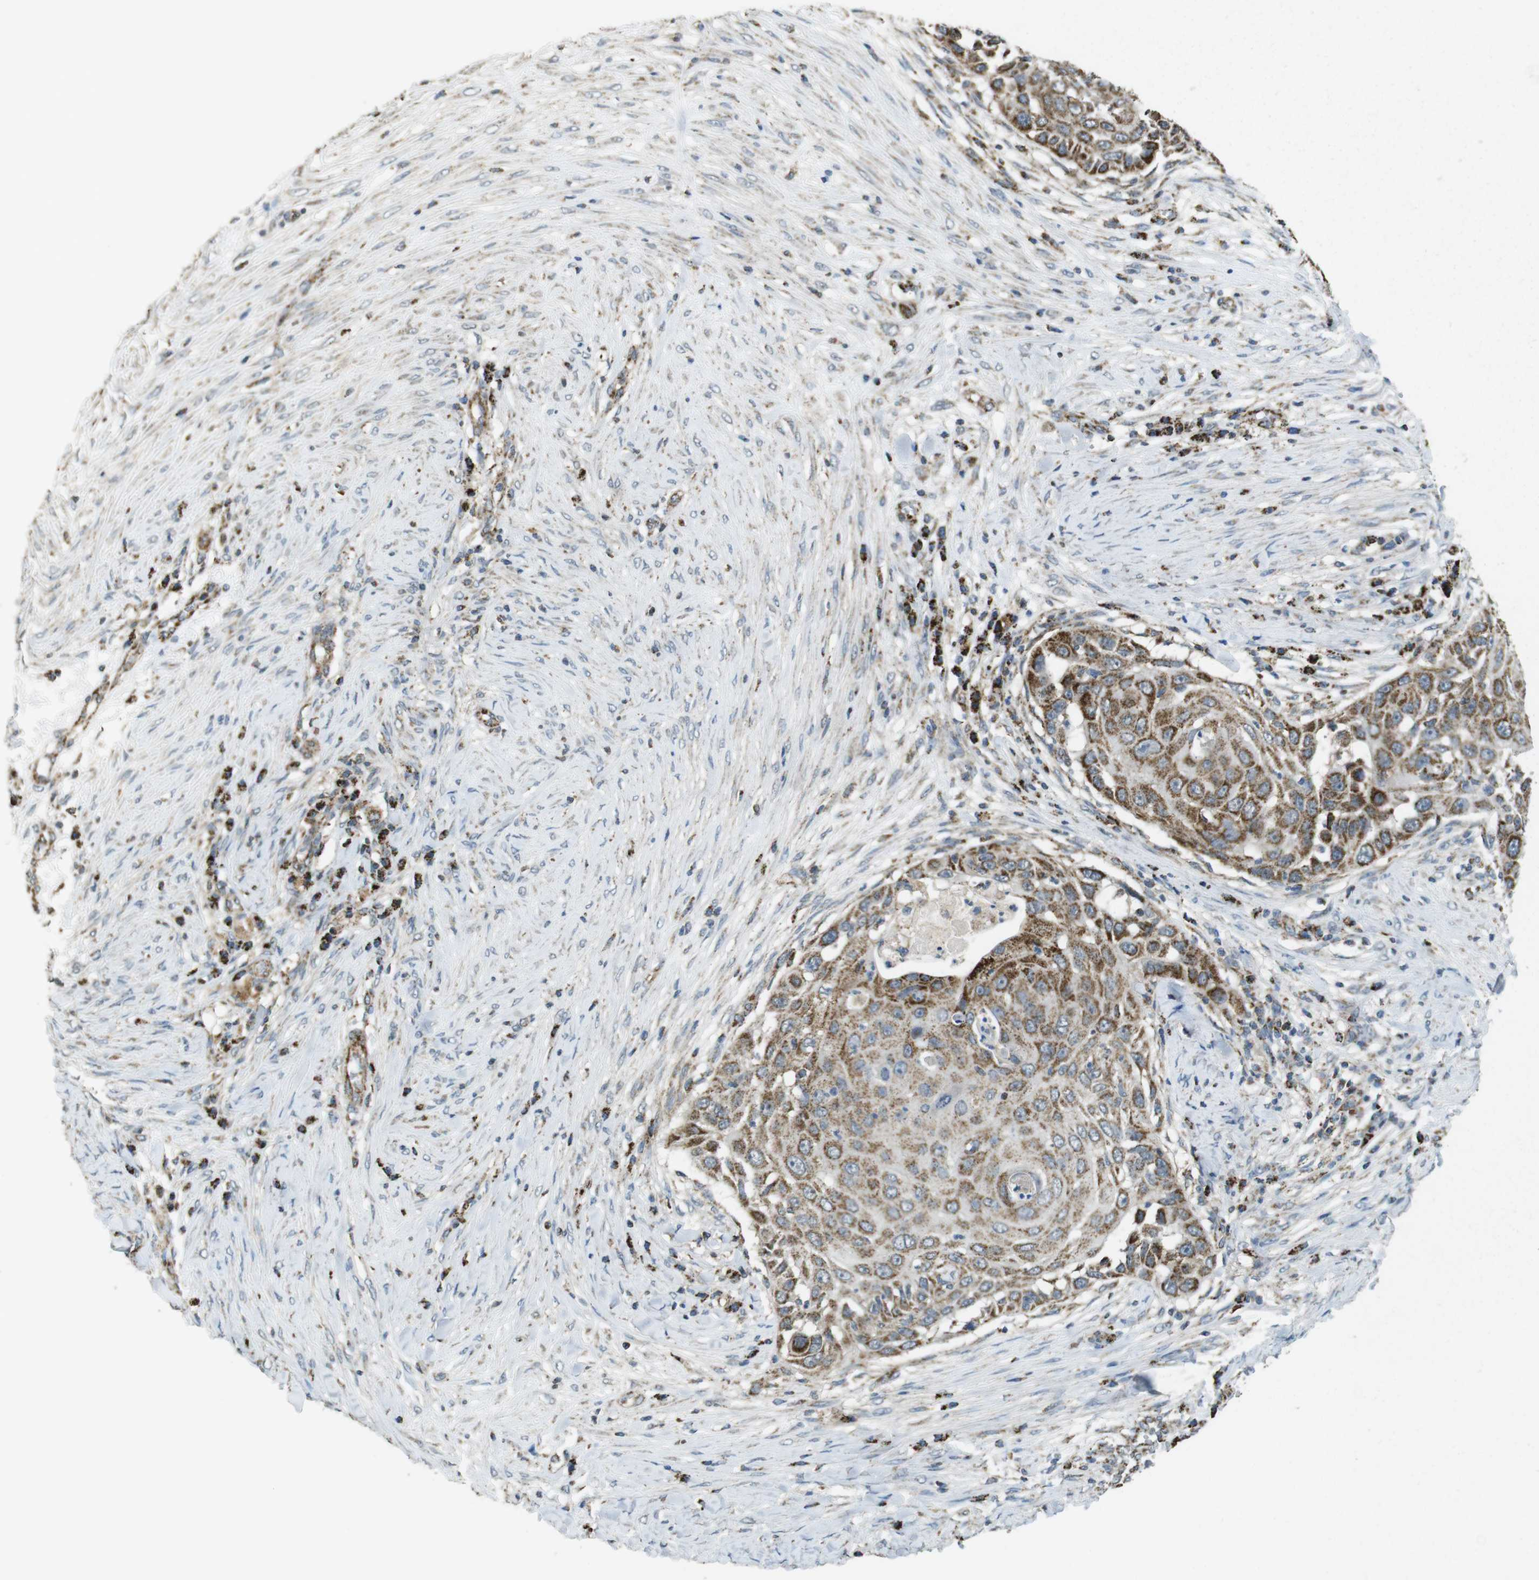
{"staining": {"intensity": "moderate", "quantity": ">75%", "location": "cytoplasmic/membranous"}, "tissue": "skin cancer", "cell_type": "Tumor cells", "image_type": "cancer", "snomed": [{"axis": "morphology", "description": "Squamous cell carcinoma, NOS"}, {"axis": "topography", "description": "Skin"}], "caption": "Immunohistochemical staining of human skin cancer displays moderate cytoplasmic/membranous protein expression in about >75% of tumor cells. The staining was performed using DAB, with brown indicating positive protein expression. Nuclei are stained blue with hematoxylin.", "gene": "CALHM2", "patient": {"sex": "female", "age": 44}}